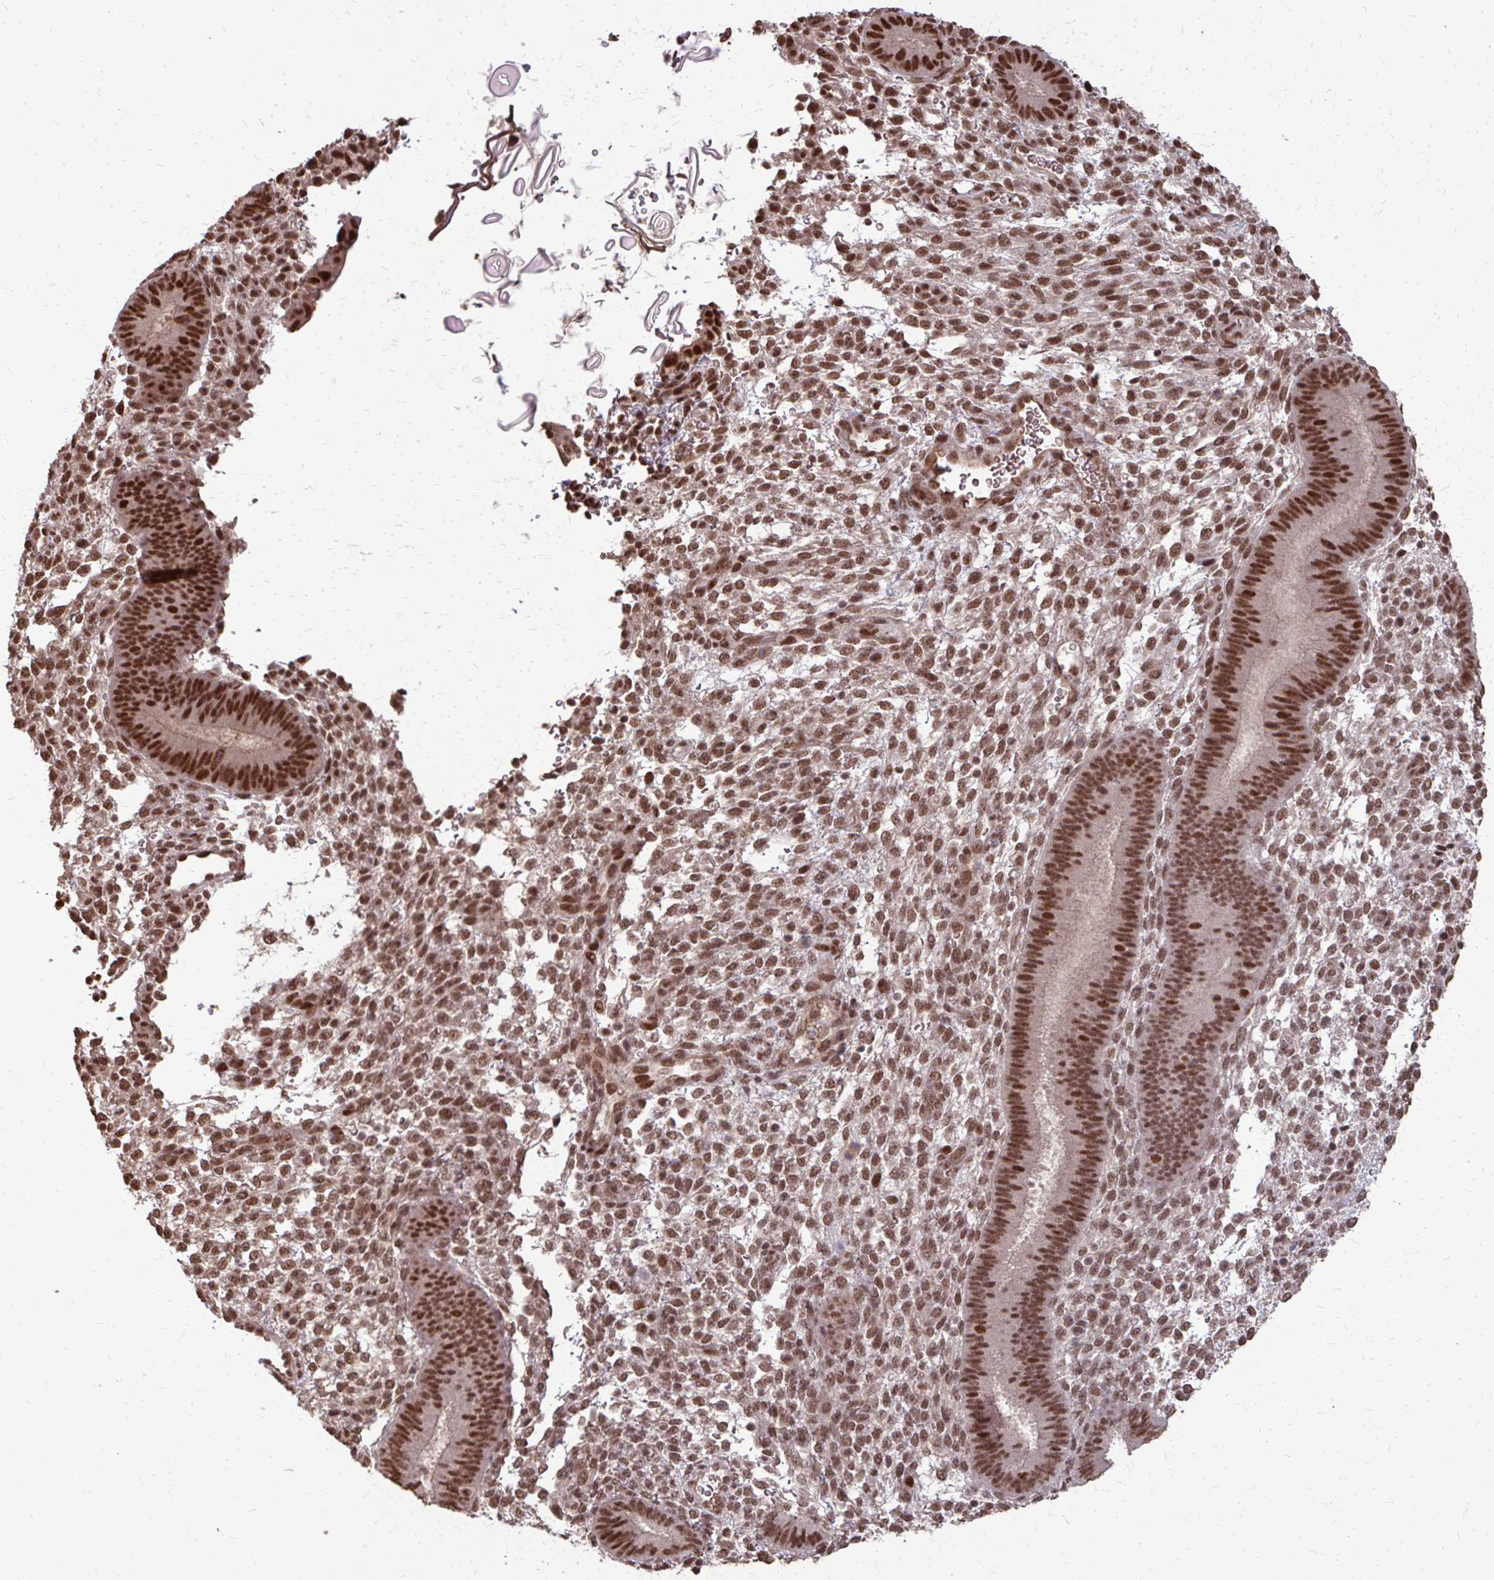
{"staining": {"intensity": "moderate", "quantity": "25%-75%", "location": "nuclear"}, "tissue": "endometrium", "cell_type": "Cells in endometrial stroma", "image_type": "normal", "snomed": [{"axis": "morphology", "description": "Normal tissue, NOS"}, {"axis": "topography", "description": "Endometrium"}], "caption": "Immunohistochemistry photomicrograph of unremarkable endometrium: human endometrium stained using immunohistochemistry demonstrates medium levels of moderate protein expression localized specifically in the nuclear of cells in endometrial stroma, appearing as a nuclear brown color.", "gene": "SS18", "patient": {"sex": "female", "age": 39}}